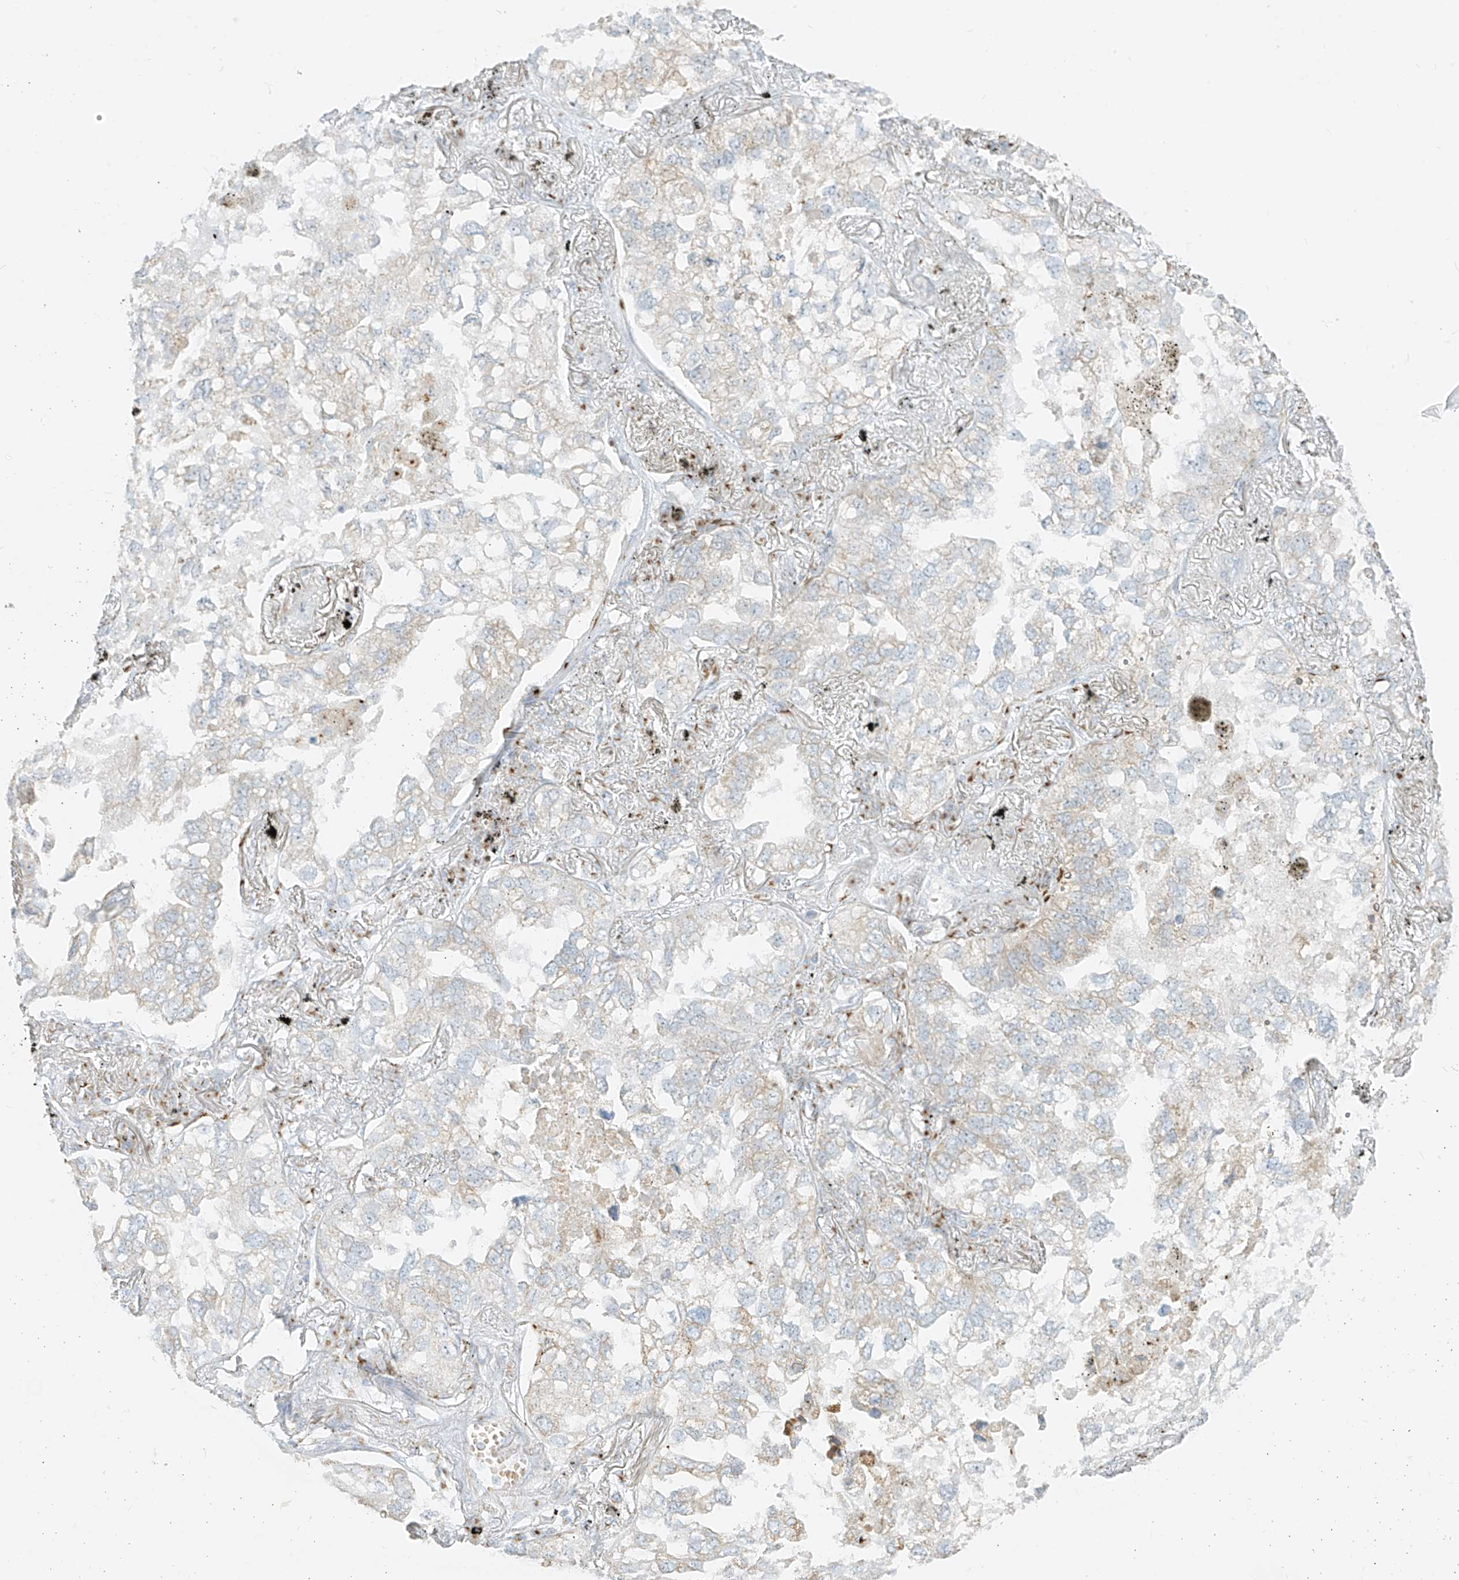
{"staining": {"intensity": "negative", "quantity": "none", "location": "none"}, "tissue": "lung cancer", "cell_type": "Tumor cells", "image_type": "cancer", "snomed": [{"axis": "morphology", "description": "Adenocarcinoma, NOS"}, {"axis": "topography", "description": "Lung"}], "caption": "This image is of lung cancer stained with immunohistochemistry to label a protein in brown with the nuclei are counter-stained blue. There is no positivity in tumor cells.", "gene": "TMEM87B", "patient": {"sex": "male", "age": 65}}